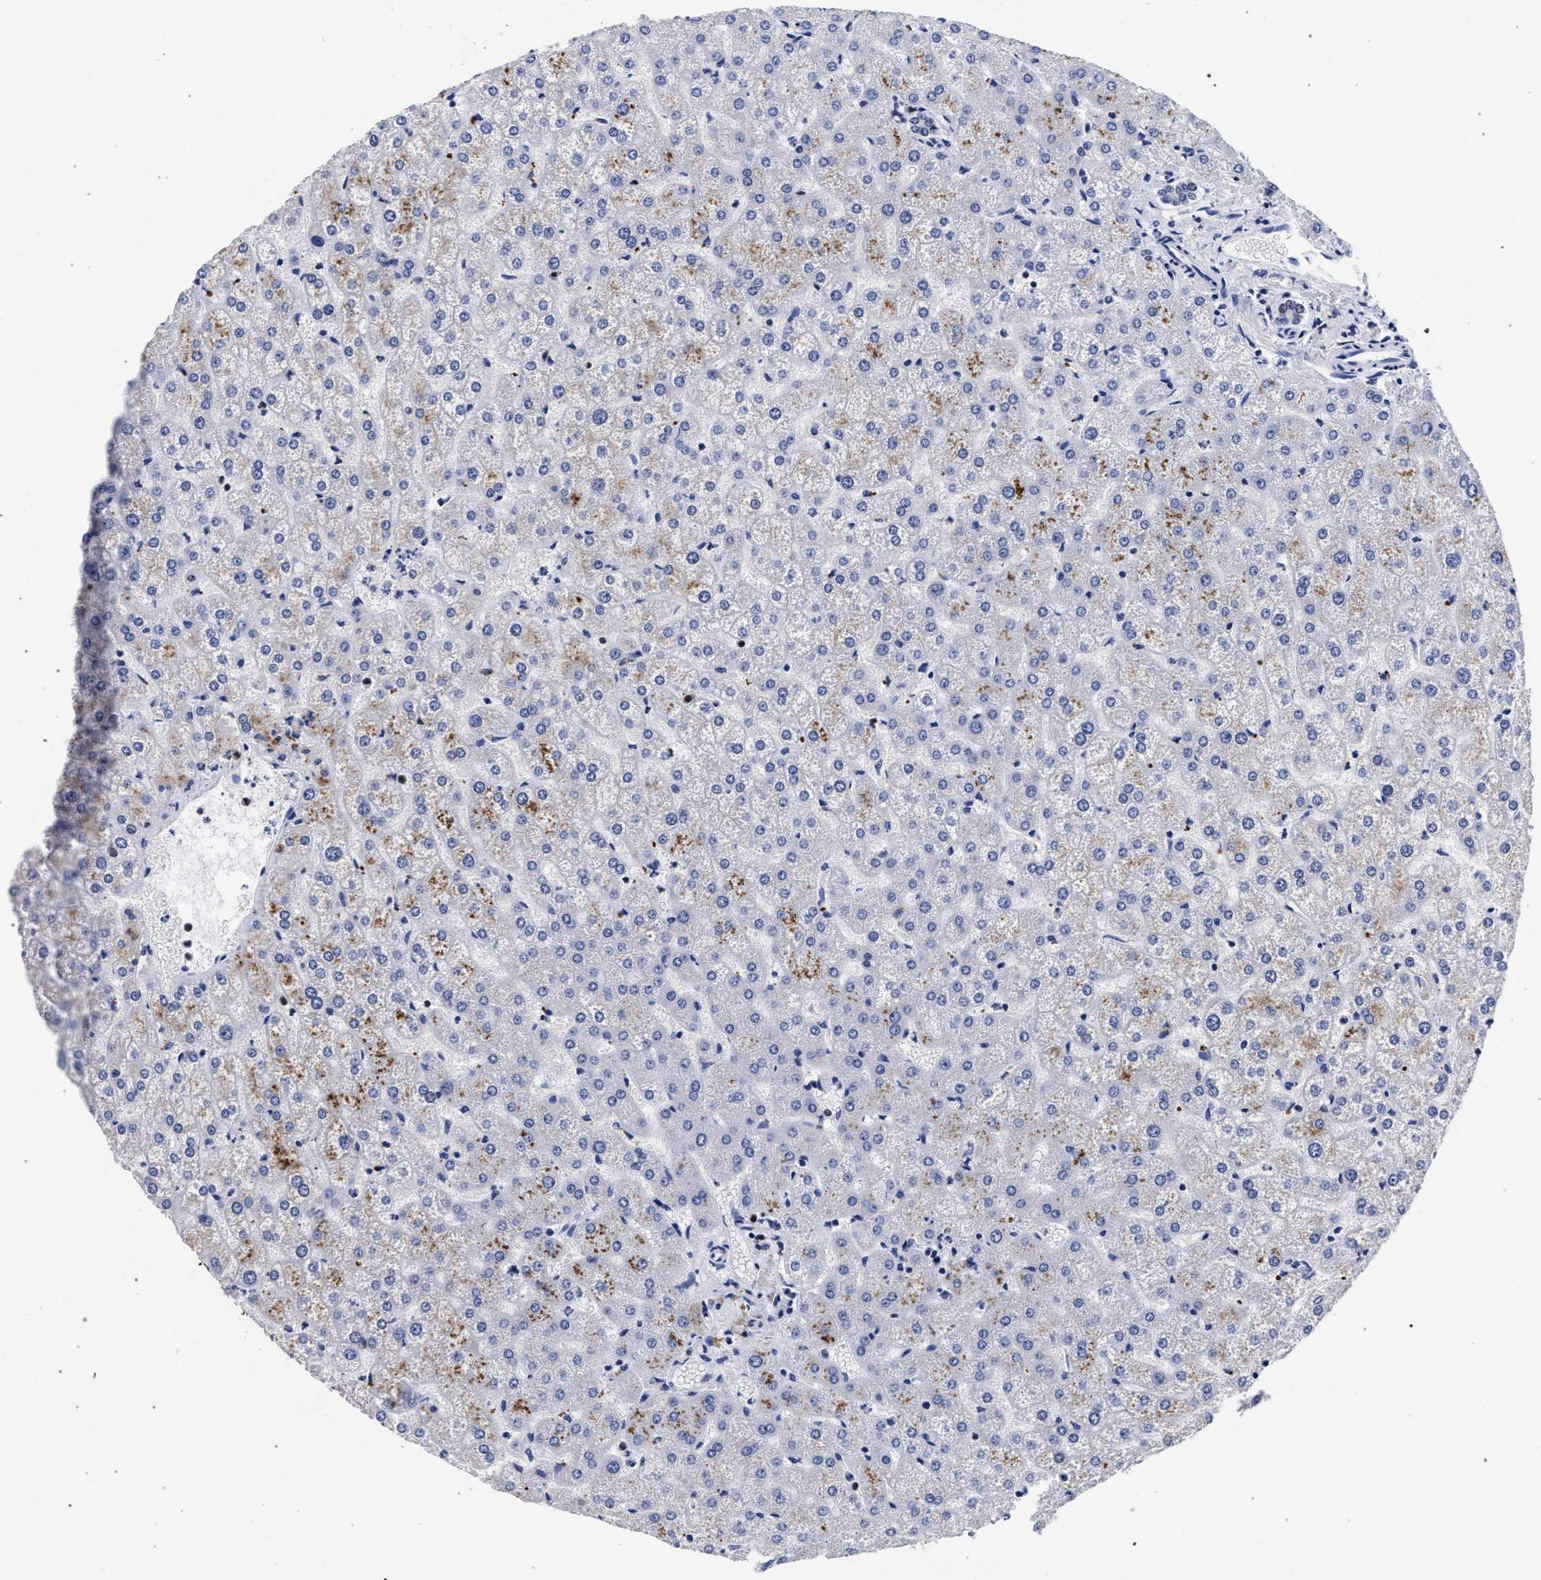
{"staining": {"intensity": "negative", "quantity": "none", "location": "none"}, "tissue": "liver", "cell_type": "Cholangiocytes", "image_type": "normal", "snomed": [{"axis": "morphology", "description": "Normal tissue, NOS"}, {"axis": "topography", "description": "Liver"}], "caption": "Immunohistochemical staining of unremarkable liver shows no significant positivity in cholangiocytes. The staining was performed using DAB (3,3'-diaminobenzidine) to visualize the protein expression in brown, while the nuclei were stained in blue with hematoxylin (Magnification: 20x).", "gene": "HNRNPA1", "patient": {"sex": "female", "age": 32}}